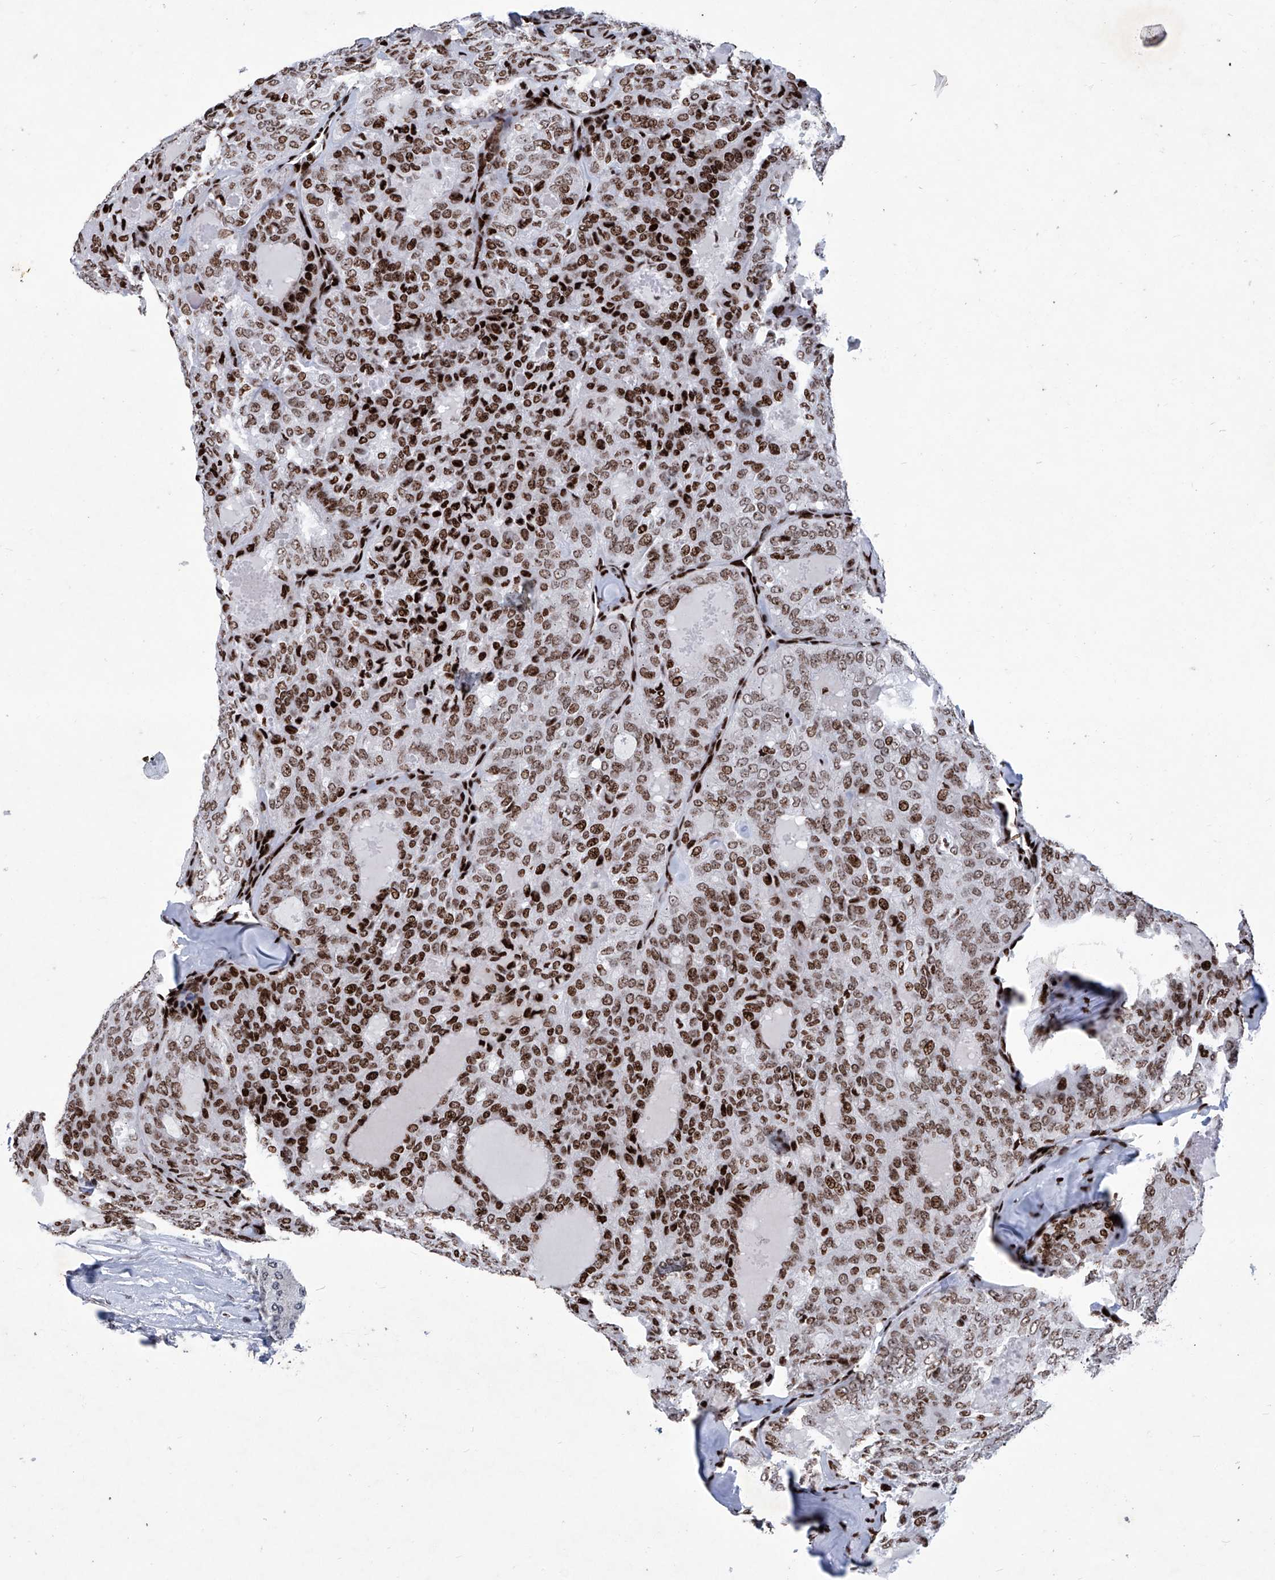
{"staining": {"intensity": "moderate", "quantity": ">75%", "location": "nuclear"}, "tissue": "thyroid cancer", "cell_type": "Tumor cells", "image_type": "cancer", "snomed": [{"axis": "morphology", "description": "Follicular adenoma carcinoma, NOS"}, {"axis": "topography", "description": "Thyroid gland"}], "caption": "Immunohistochemical staining of human thyroid cancer (follicular adenoma carcinoma) exhibits medium levels of moderate nuclear protein expression in approximately >75% of tumor cells.", "gene": "HEY2", "patient": {"sex": "male", "age": 75}}